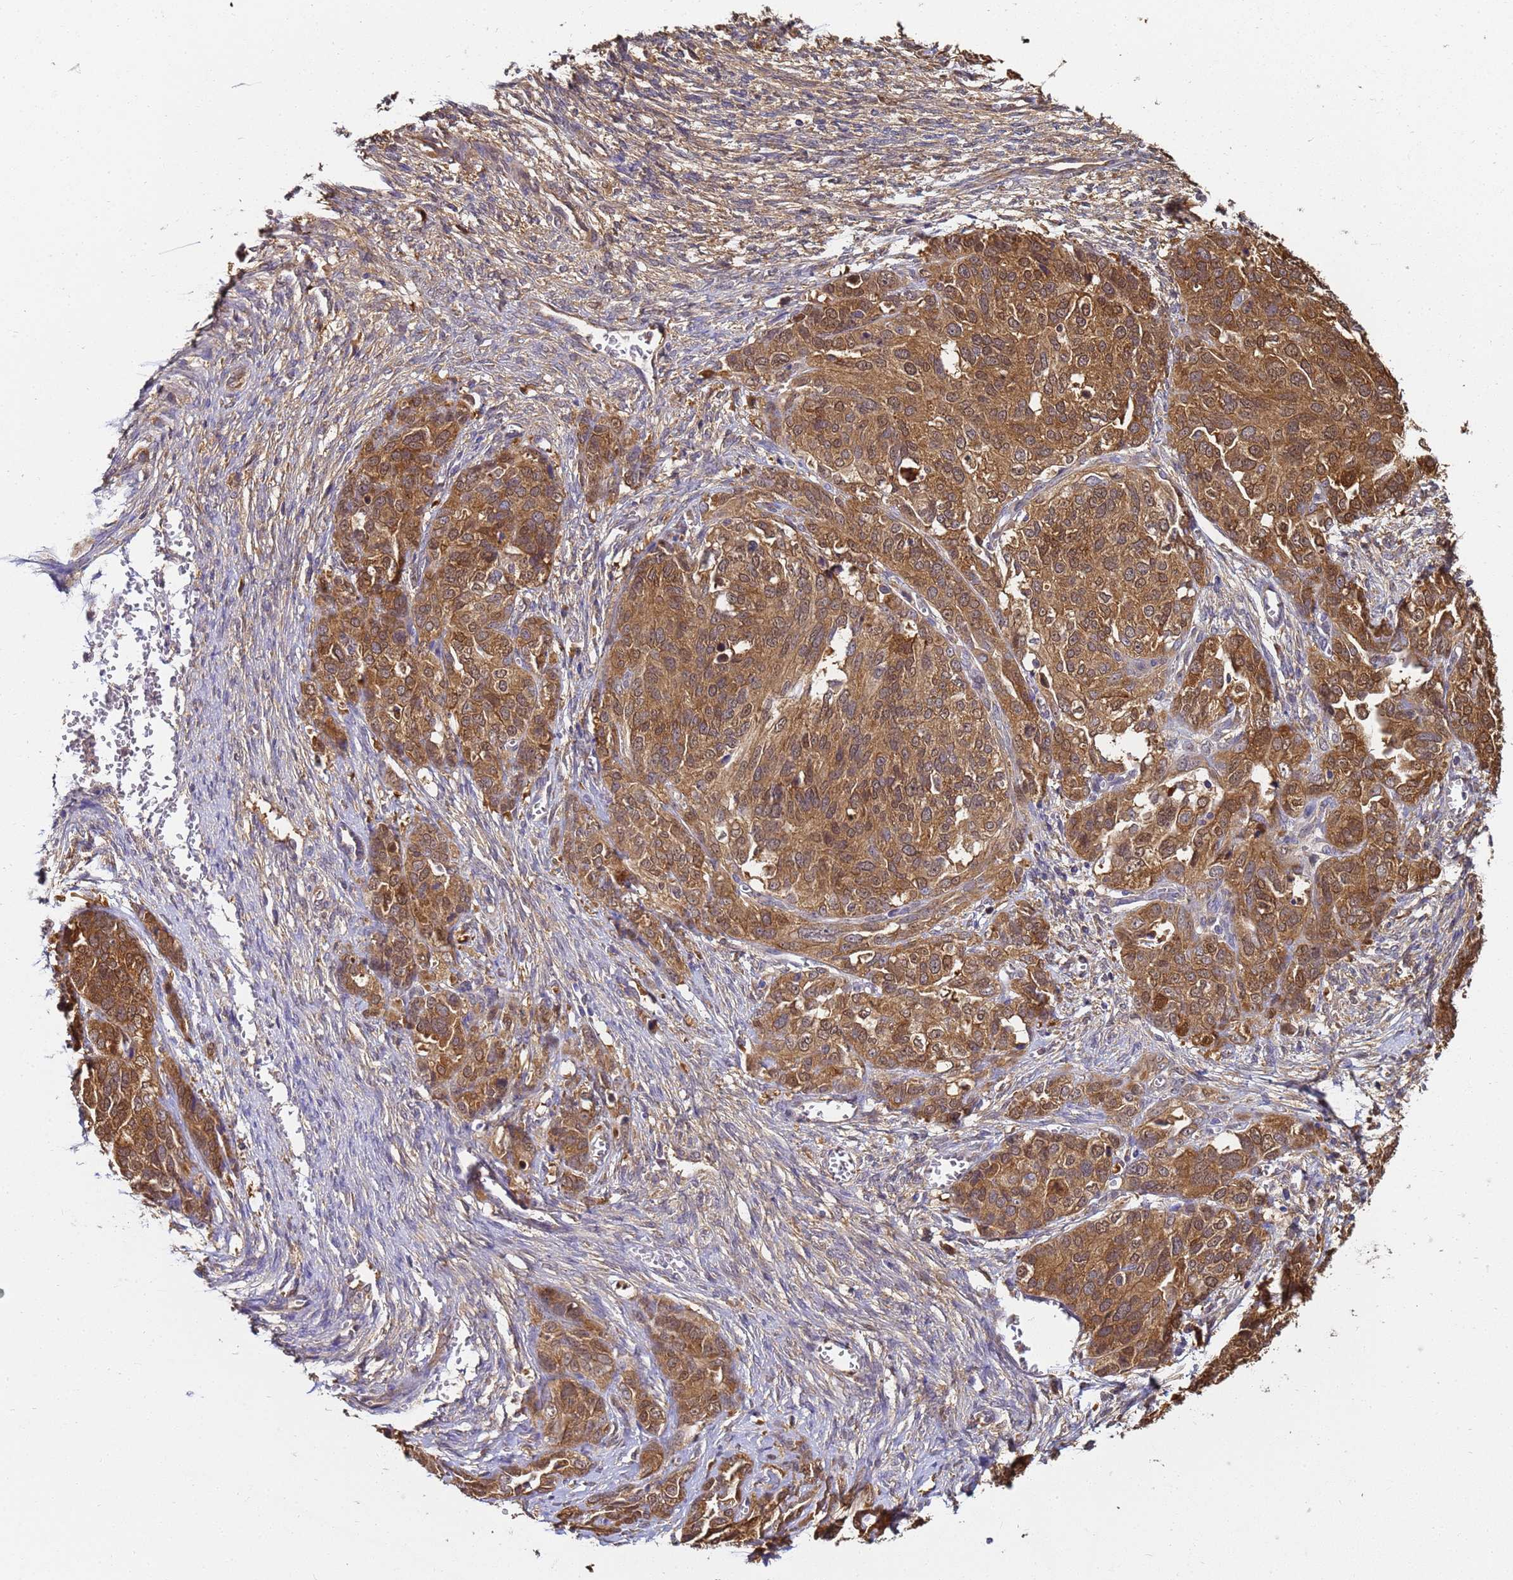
{"staining": {"intensity": "moderate", "quantity": ">75%", "location": "cytoplasmic/membranous,nuclear"}, "tissue": "ovarian cancer", "cell_type": "Tumor cells", "image_type": "cancer", "snomed": [{"axis": "morphology", "description": "Cystadenocarcinoma, serous, NOS"}, {"axis": "topography", "description": "Ovary"}], "caption": "This histopathology image displays immunohistochemistry (IHC) staining of human ovarian serous cystadenocarcinoma, with medium moderate cytoplasmic/membranous and nuclear positivity in about >75% of tumor cells.", "gene": "NME1-NME2", "patient": {"sex": "female", "age": 44}}